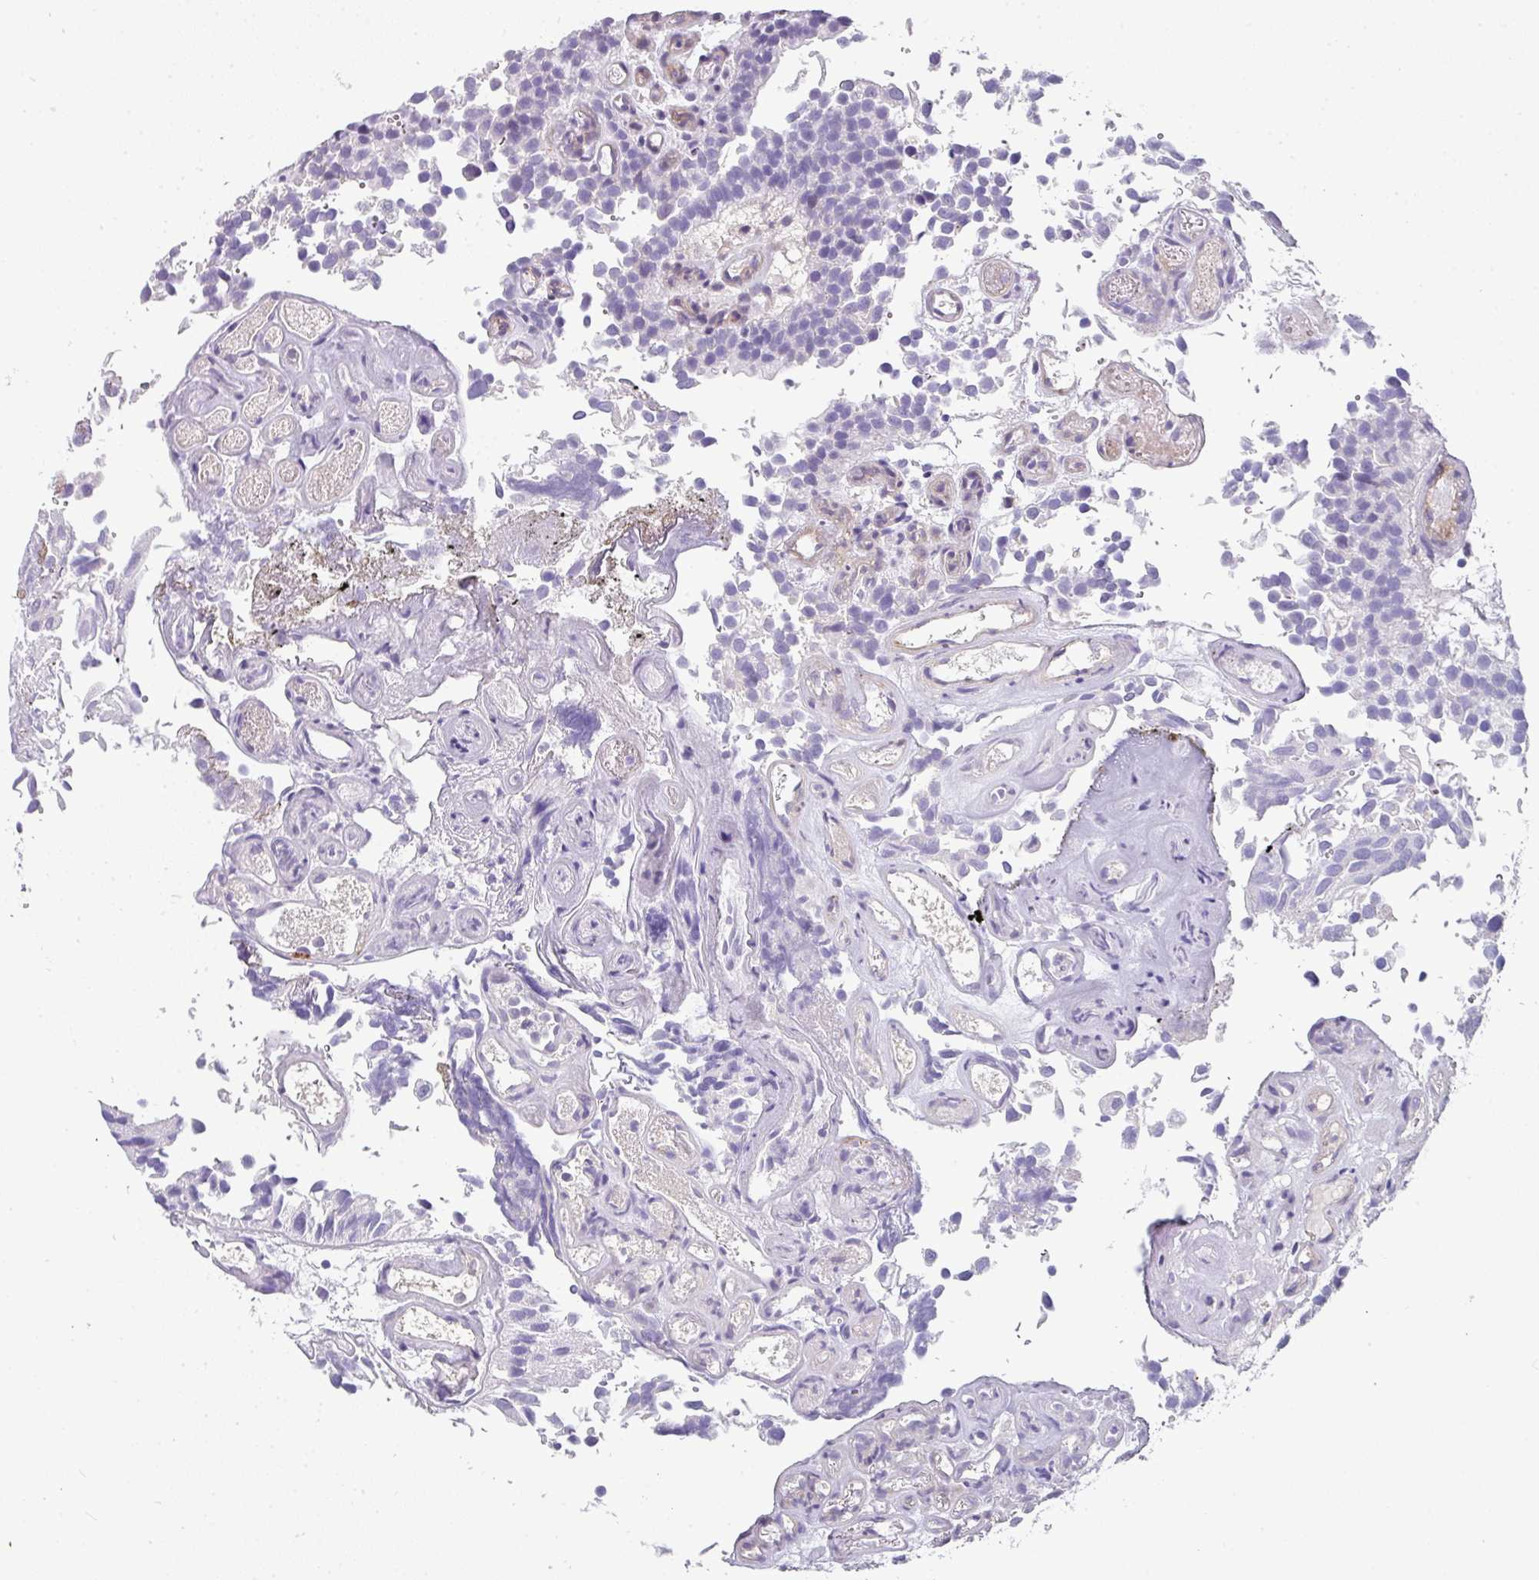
{"staining": {"intensity": "negative", "quantity": "none", "location": "none"}, "tissue": "urothelial cancer", "cell_type": "Tumor cells", "image_type": "cancer", "snomed": [{"axis": "morphology", "description": "Urothelial carcinoma, NOS"}, {"axis": "topography", "description": "Urinary bladder"}], "caption": "Transitional cell carcinoma was stained to show a protein in brown. There is no significant staining in tumor cells. (Immunohistochemistry, brightfield microscopy, high magnification).", "gene": "OR52N1", "patient": {"sex": "male", "age": 87}}